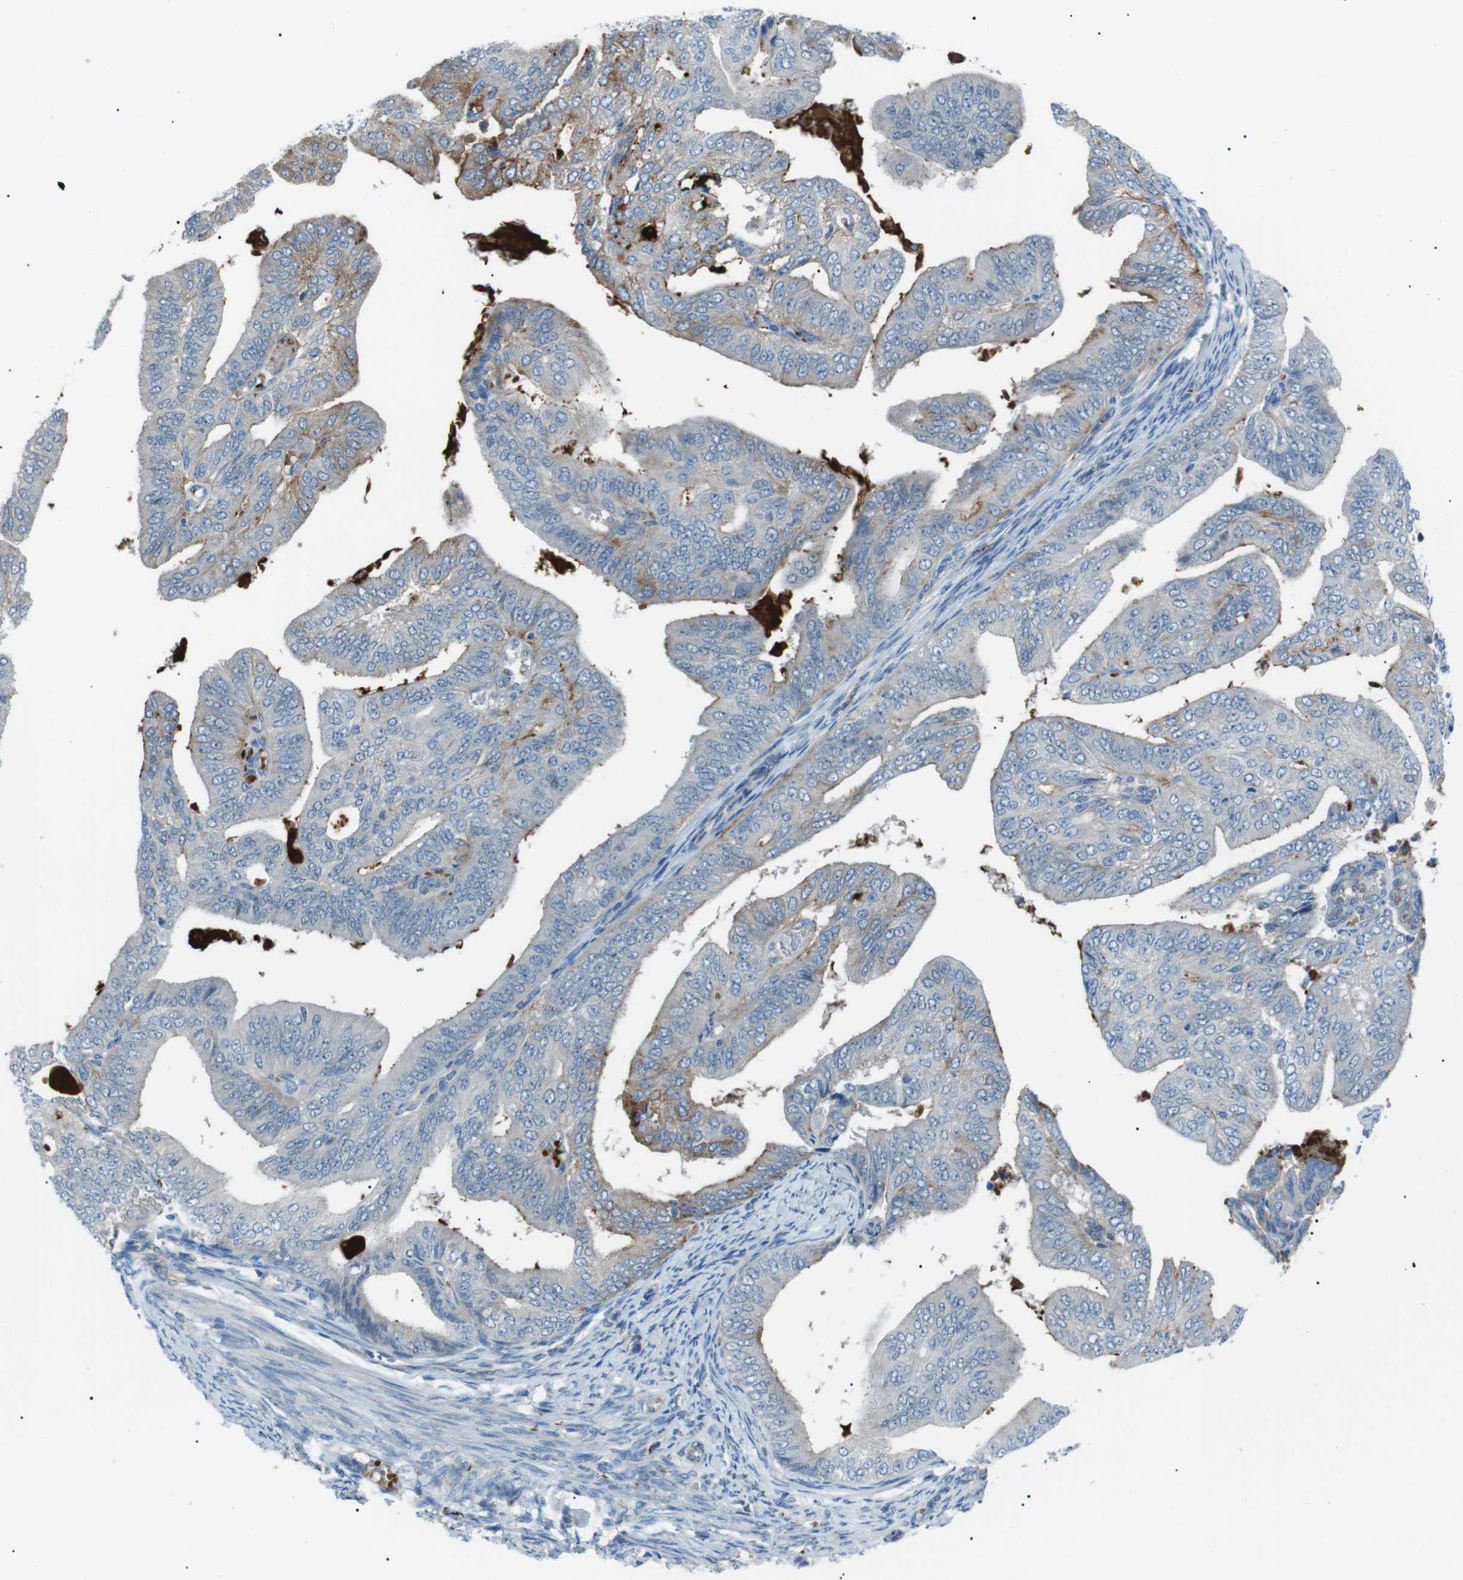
{"staining": {"intensity": "moderate", "quantity": "<25%", "location": "cytoplasmic/membranous"}, "tissue": "endometrial cancer", "cell_type": "Tumor cells", "image_type": "cancer", "snomed": [{"axis": "morphology", "description": "Adenocarcinoma, NOS"}, {"axis": "topography", "description": "Endometrium"}], "caption": "Protein staining exhibits moderate cytoplasmic/membranous staining in about <25% of tumor cells in endometrial cancer. (DAB (3,3'-diaminobenzidine) IHC, brown staining for protein, blue staining for nuclei).", "gene": "B4GALNT2", "patient": {"sex": "female", "age": 58}}